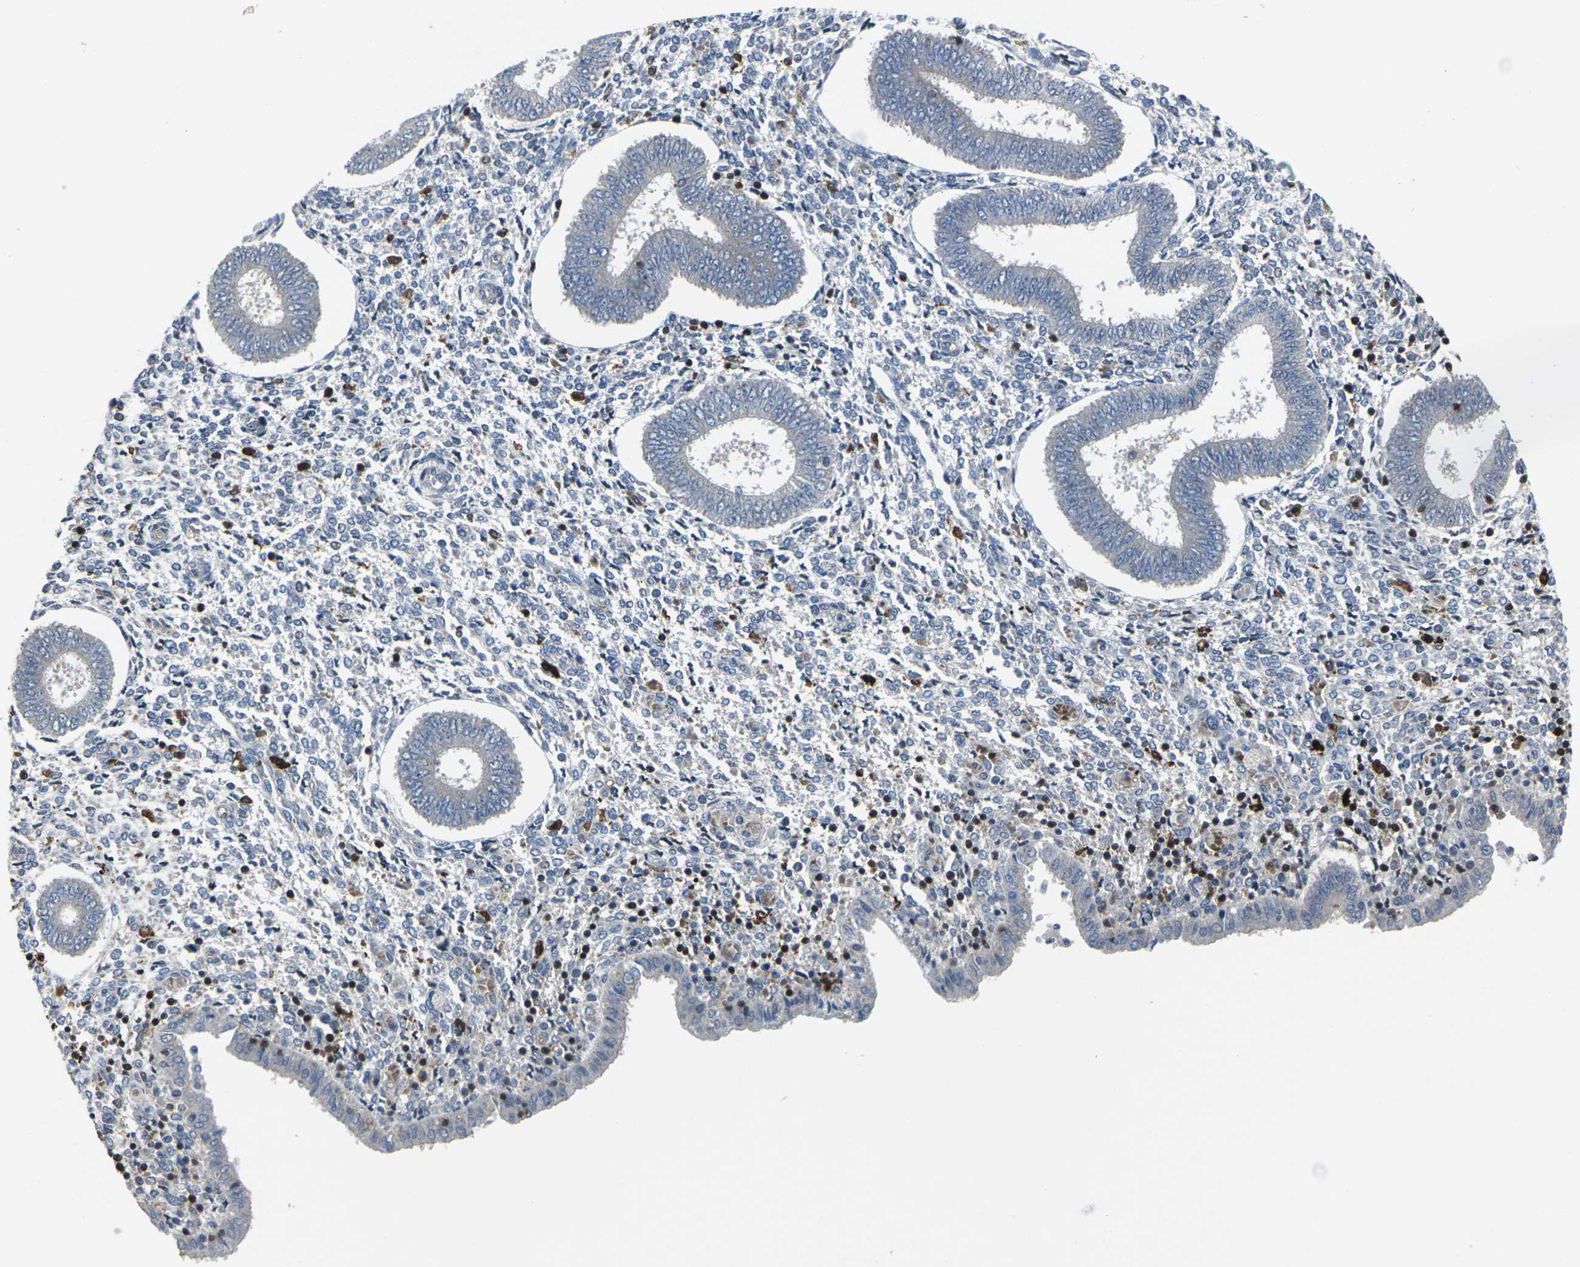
{"staining": {"intensity": "negative", "quantity": "none", "location": "none"}, "tissue": "endometrium", "cell_type": "Cells in endometrial stroma", "image_type": "normal", "snomed": [{"axis": "morphology", "description": "Normal tissue, NOS"}, {"axis": "topography", "description": "Endometrium"}], "caption": "The image demonstrates no staining of cells in endometrial stroma in unremarkable endometrium.", "gene": "STAT4", "patient": {"sex": "female", "age": 35}}